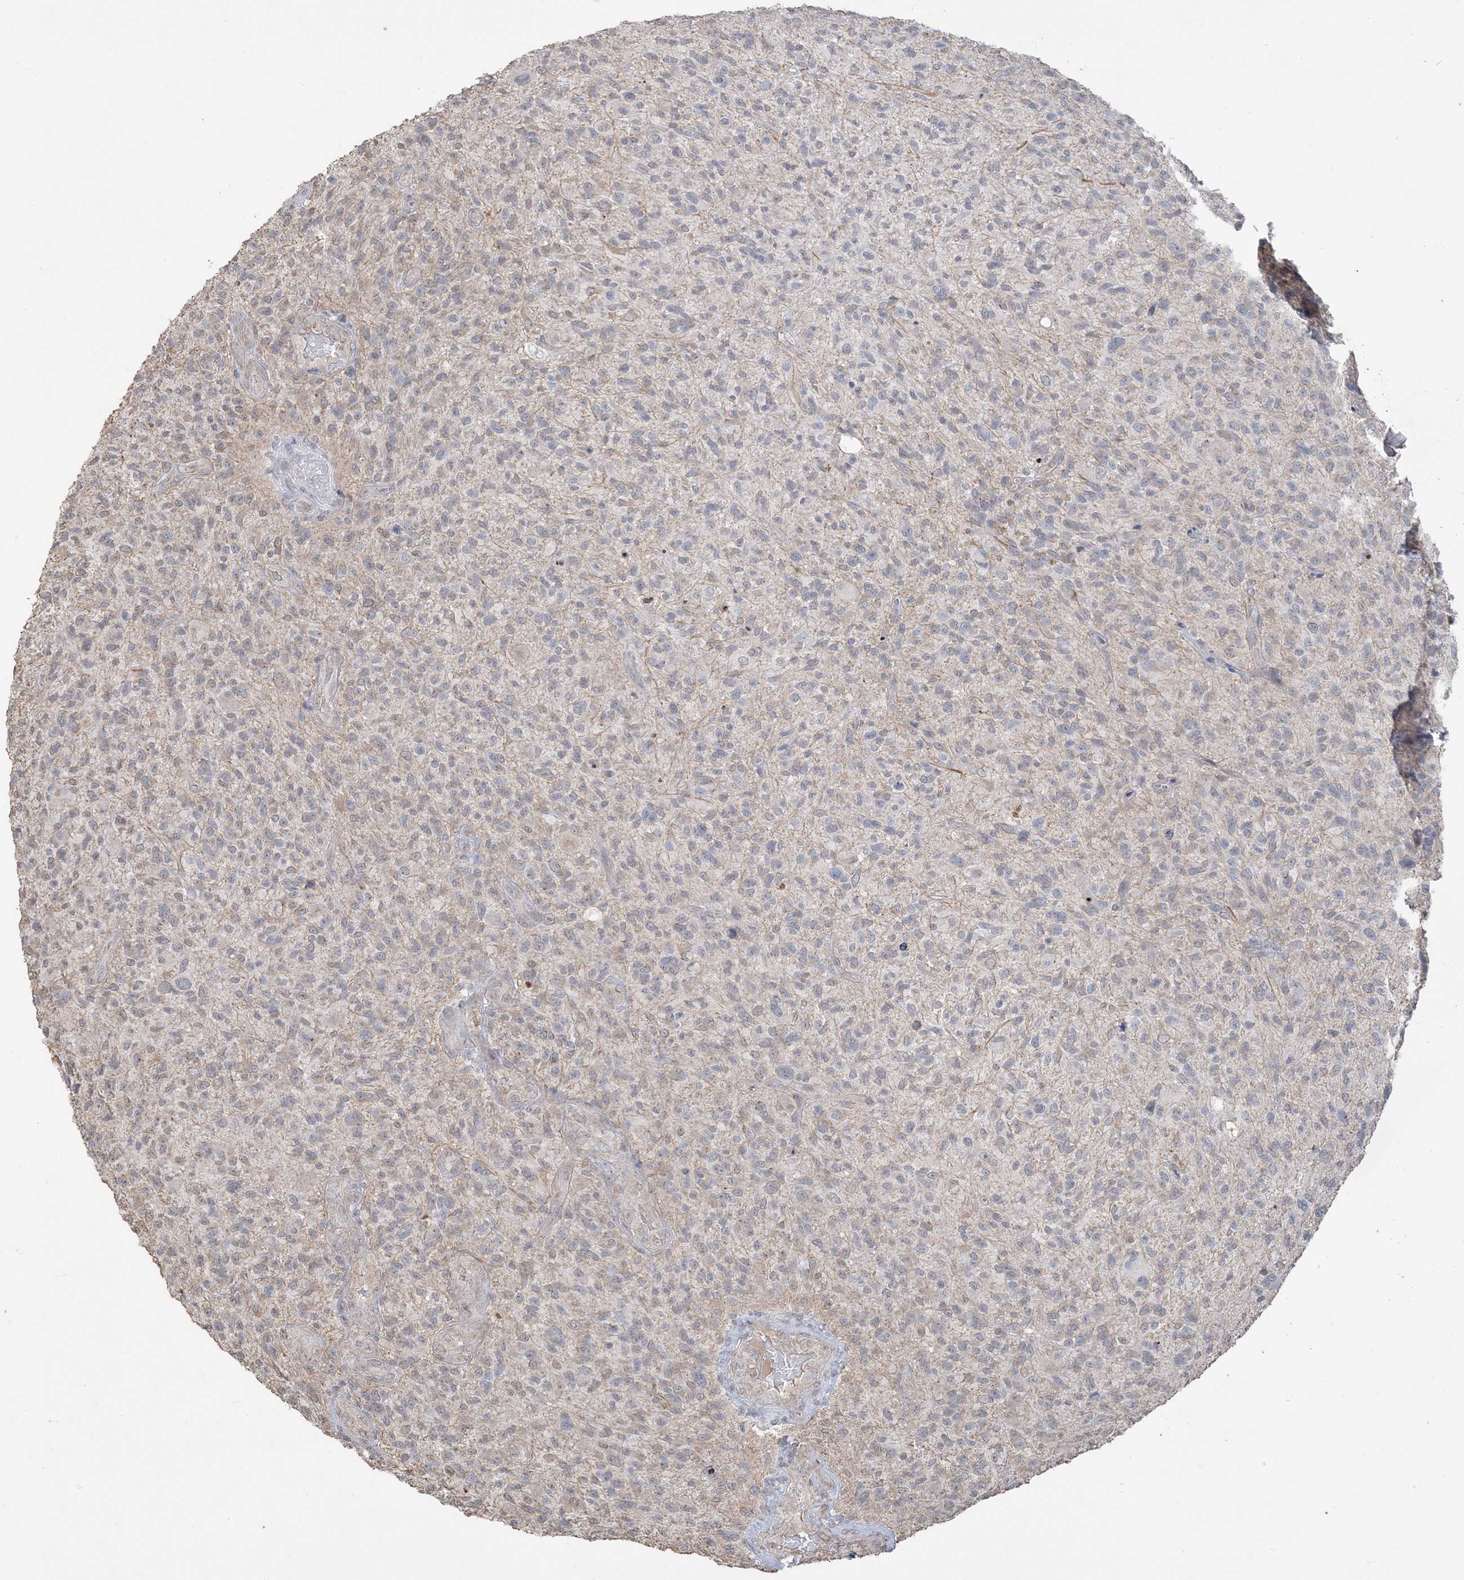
{"staining": {"intensity": "negative", "quantity": "none", "location": "none"}, "tissue": "glioma", "cell_type": "Tumor cells", "image_type": "cancer", "snomed": [{"axis": "morphology", "description": "Glioma, malignant, High grade"}, {"axis": "topography", "description": "Brain"}], "caption": "DAB (3,3'-diaminobenzidine) immunohistochemical staining of human high-grade glioma (malignant) reveals no significant positivity in tumor cells.", "gene": "XRN1", "patient": {"sex": "male", "age": 47}}